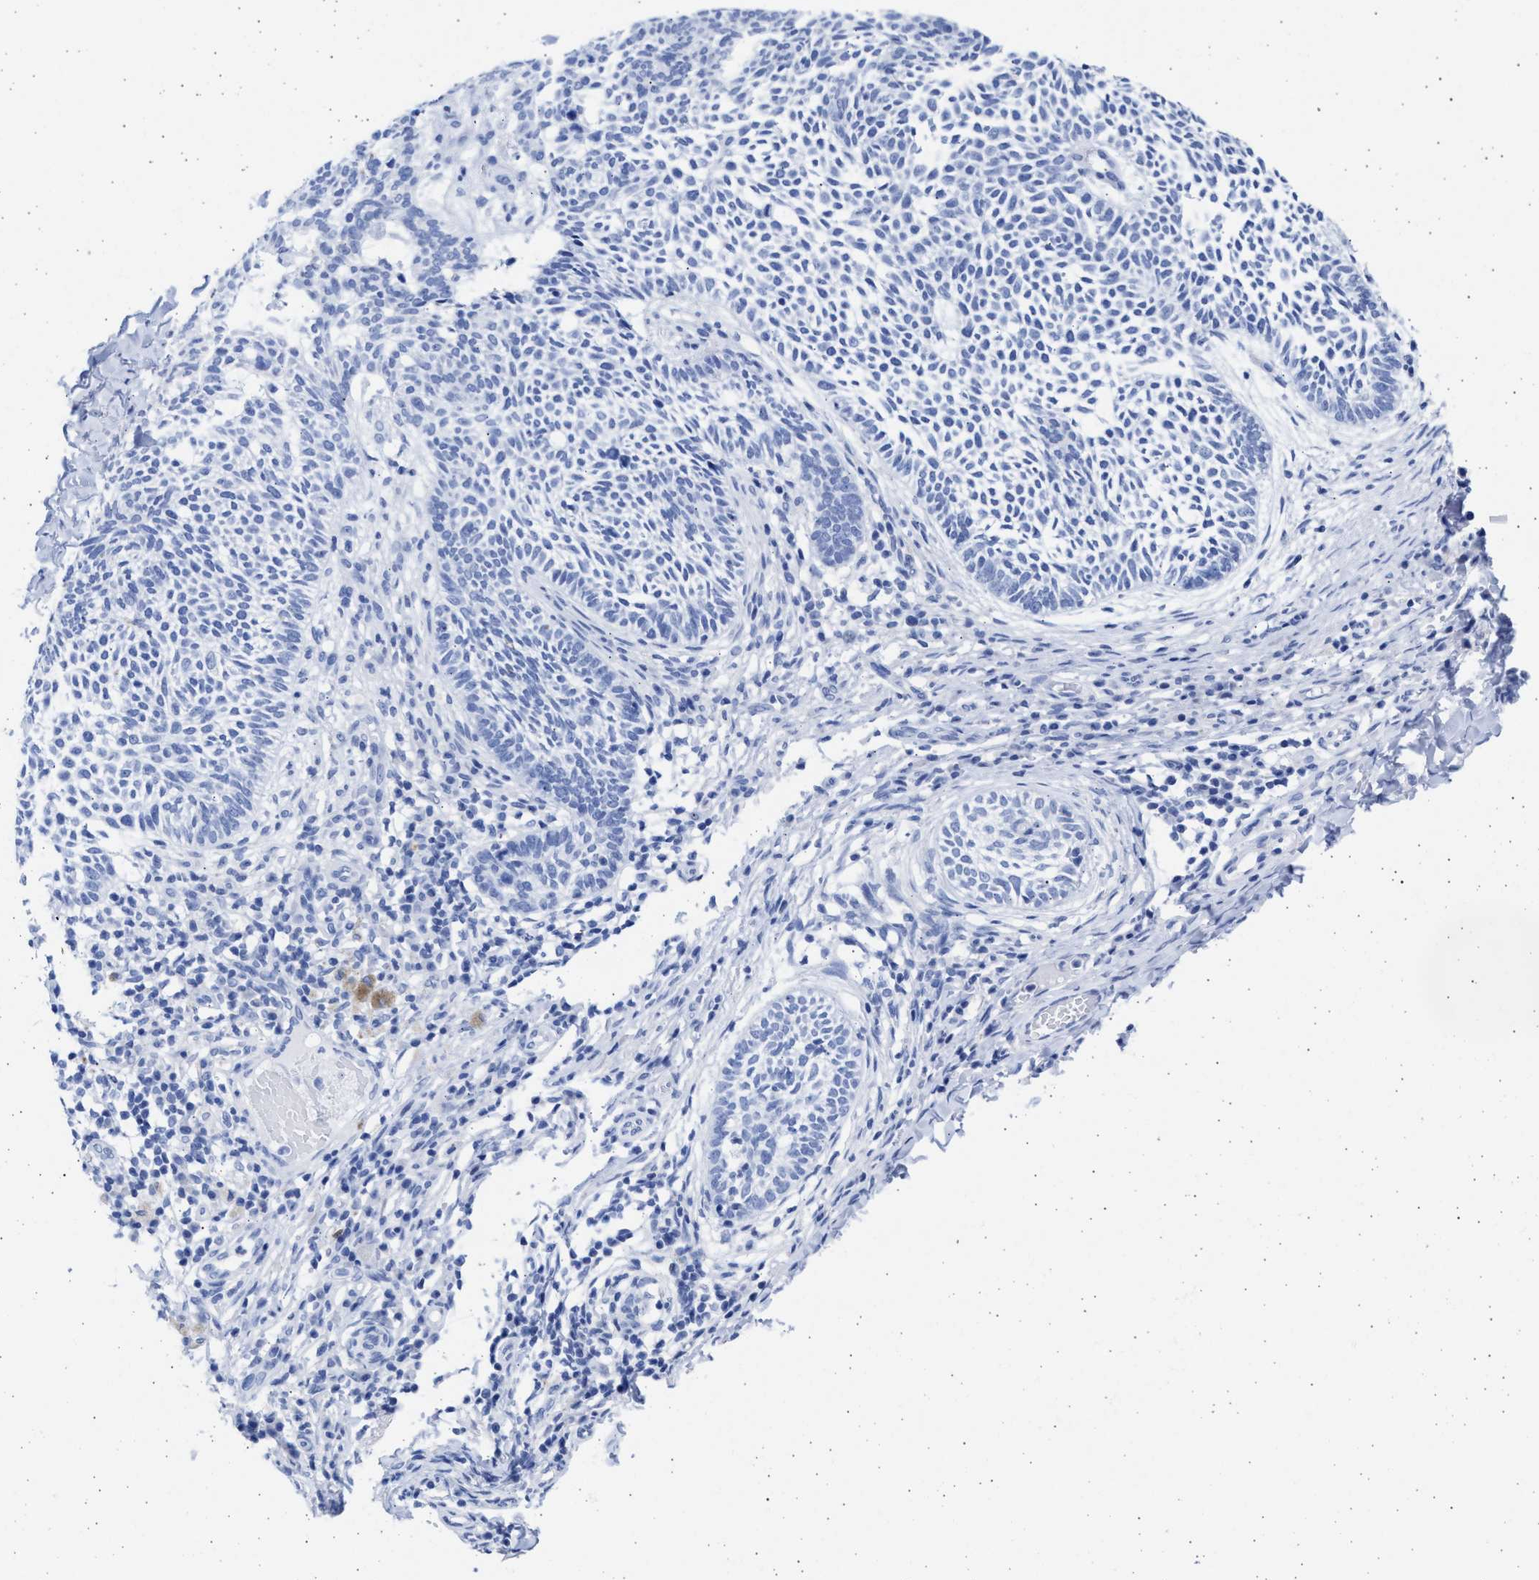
{"staining": {"intensity": "negative", "quantity": "none", "location": "none"}, "tissue": "skin cancer", "cell_type": "Tumor cells", "image_type": "cancer", "snomed": [{"axis": "morphology", "description": "Normal tissue, NOS"}, {"axis": "morphology", "description": "Basal cell carcinoma"}, {"axis": "topography", "description": "Skin"}], "caption": "DAB (3,3'-diaminobenzidine) immunohistochemical staining of skin cancer reveals no significant staining in tumor cells. (Stains: DAB immunohistochemistry with hematoxylin counter stain, Microscopy: brightfield microscopy at high magnification).", "gene": "ALDOC", "patient": {"sex": "male", "age": 87}}